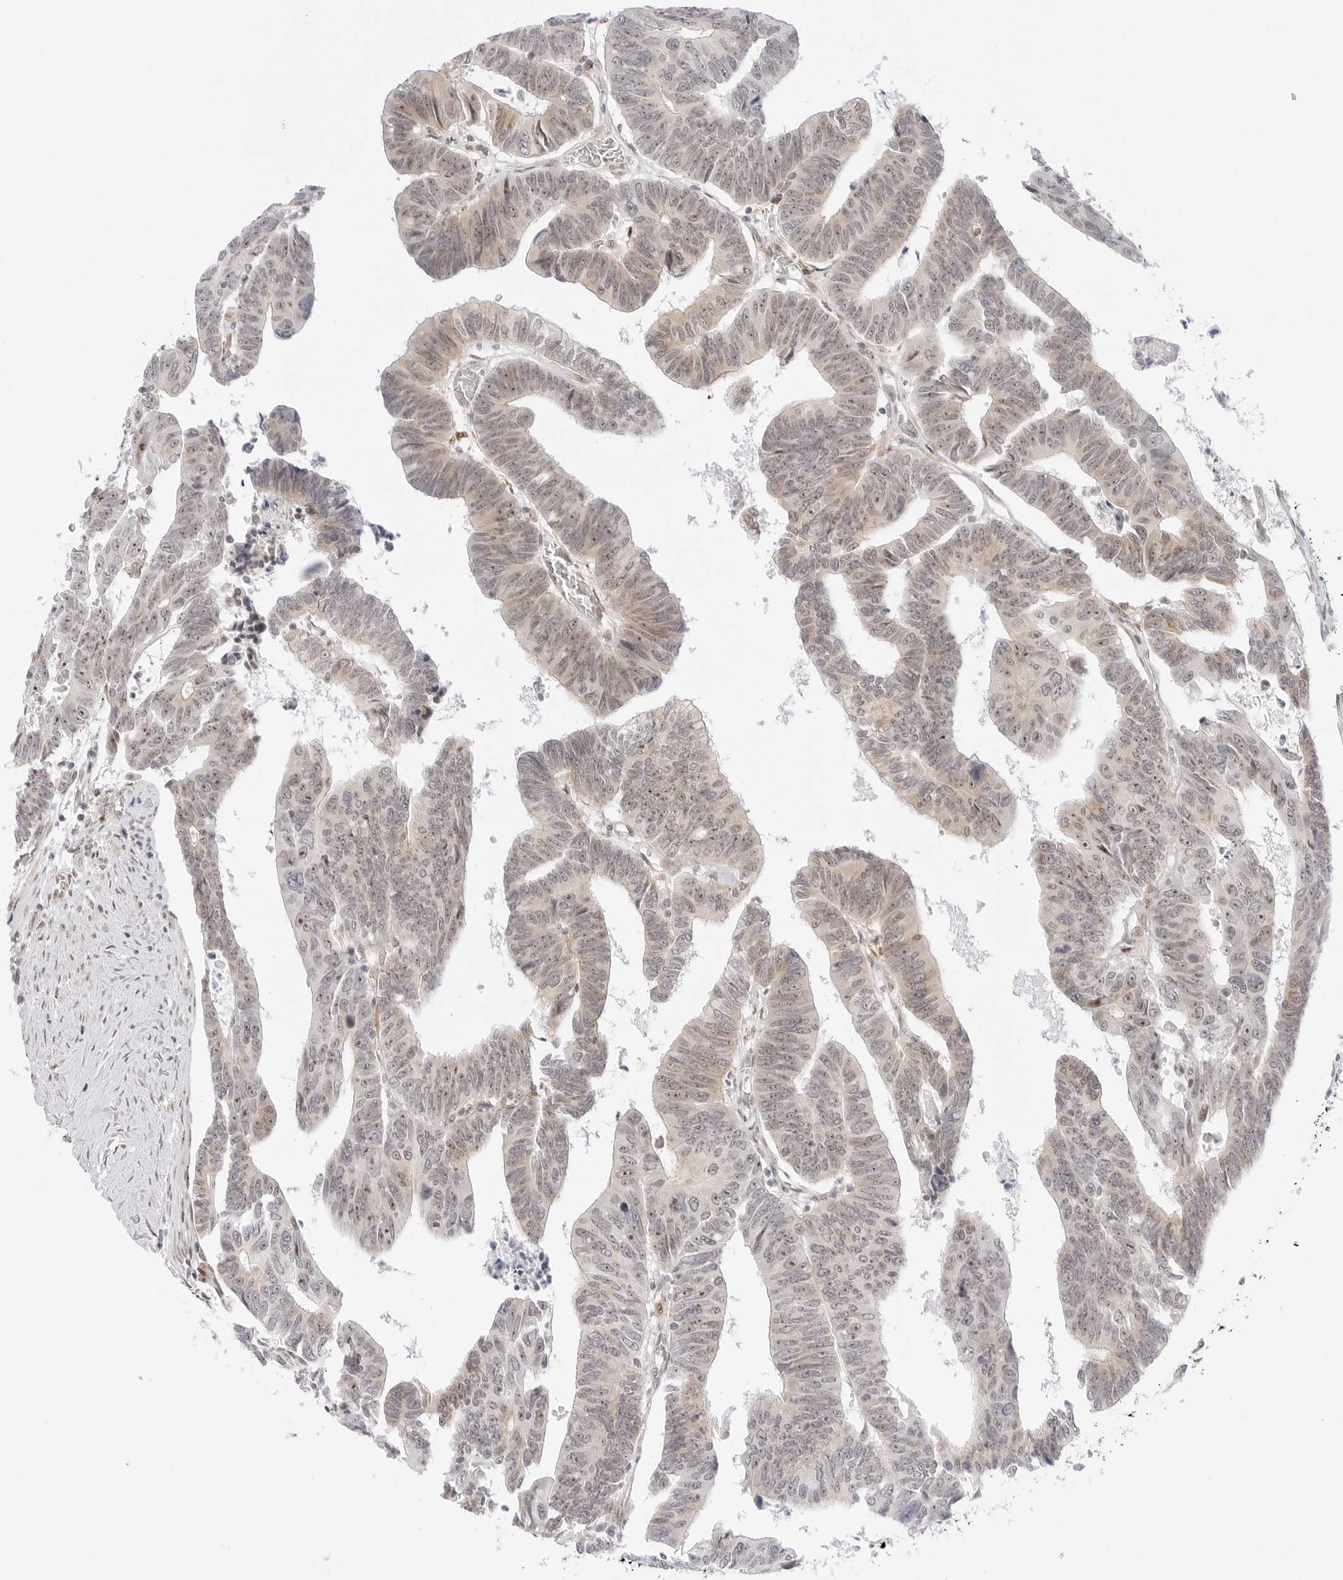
{"staining": {"intensity": "weak", "quantity": ">75%", "location": "cytoplasmic/membranous,nuclear"}, "tissue": "colorectal cancer", "cell_type": "Tumor cells", "image_type": "cancer", "snomed": [{"axis": "morphology", "description": "Adenocarcinoma, NOS"}, {"axis": "topography", "description": "Rectum"}], "caption": "Brown immunohistochemical staining in human colorectal cancer reveals weak cytoplasmic/membranous and nuclear staining in about >75% of tumor cells.", "gene": "HIPK3", "patient": {"sex": "female", "age": 65}}